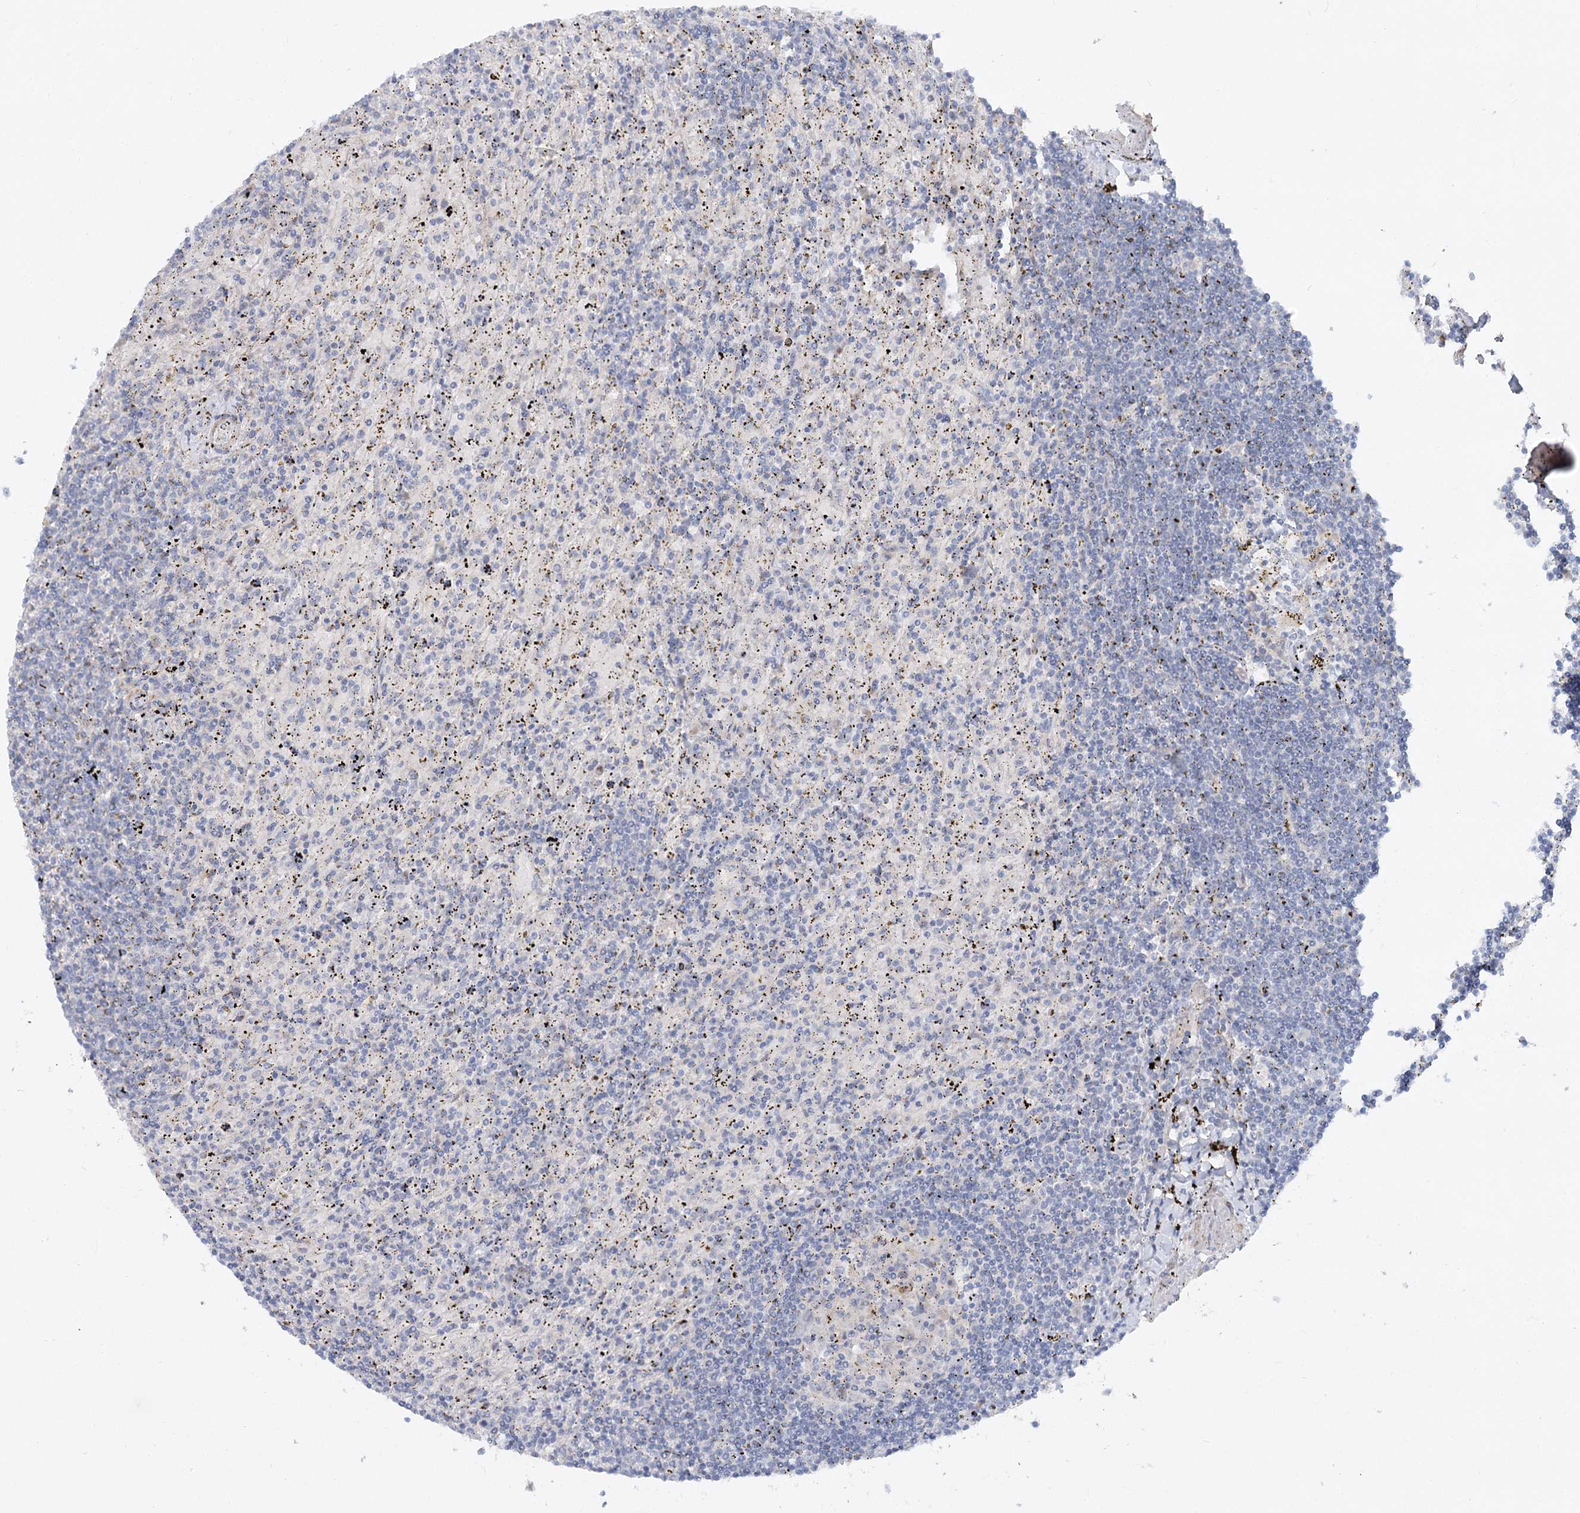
{"staining": {"intensity": "negative", "quantity": "none", "location": "none"}, "tissue": "lymphoma", "cell_type": "Tumor cells", "image_type": "cancer", "snomed": [{"axis": "morphology", "description": "Malignant lymphoma, non-Hodgkin's type, Low grade"}, {"axis": "topography", "description": "Spleen"}], "caption": "The histopathology image reveals no staining of tumor cells in malignant lymphoma, non-Hodgkin's type (low-grade).", "gene": "FGF19", "patient": {"sex": "male", "age": 76}}